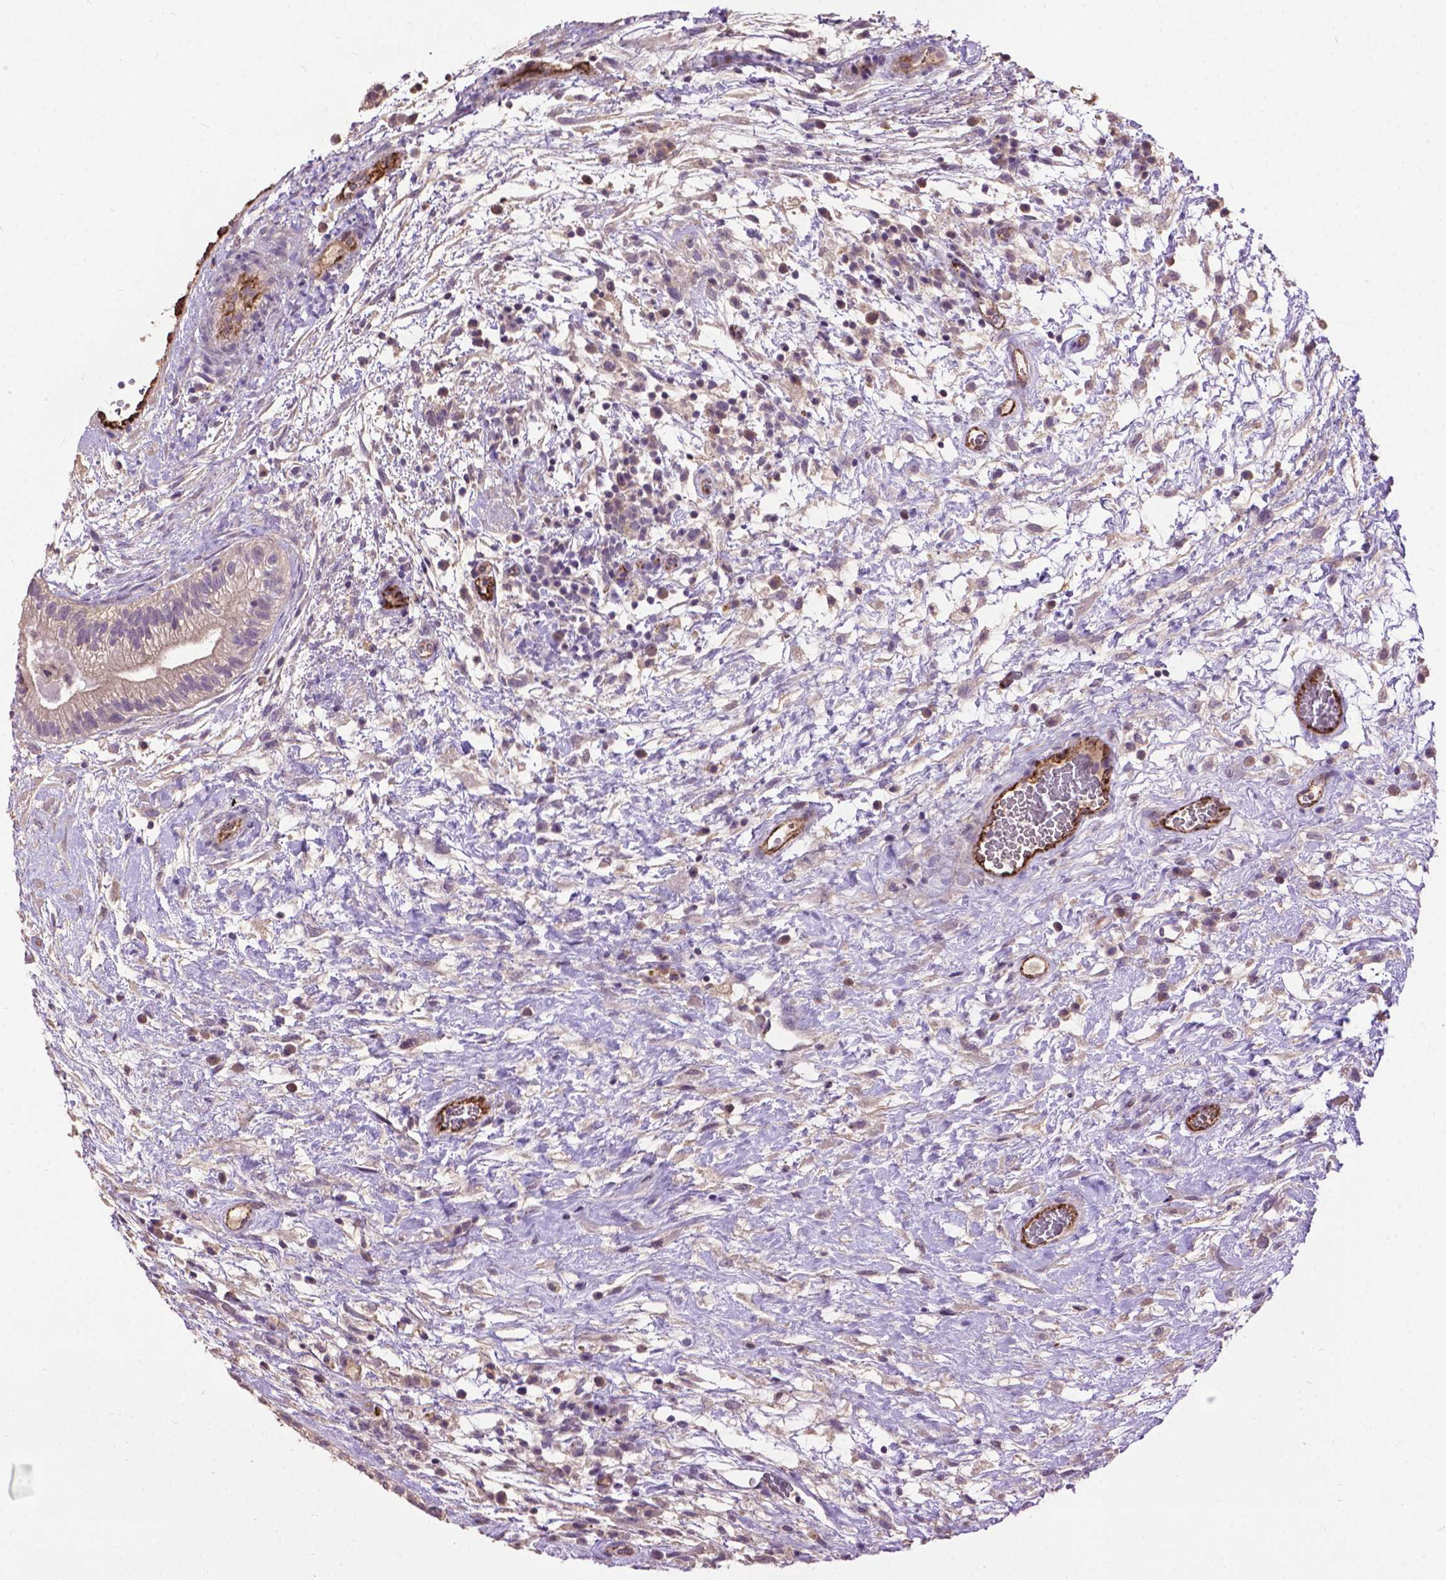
{"staining": {"intensity": "weak", "quantity": ">75%", "location": "cytoplasmic/membranous"}, "tissue": "testis cancer", "cell_type": "Tumor cells", "image_type": "cancer", "snomed": [{"axis": "morphology", "description": "Normal tissue, NOS"}, {"axis": "morphology", "description": "Carcinoma, Embryonal, NOS"}, {"axis": "topography", "description": "Testis"}], "caption": "Protein expression analysis of human testis cancer (embryonal carcinoma) reveals weak cytoplasmic/membranous staining in about >75% of tumor cells.", "gene": "ZNF337", "patient": {"sex": "male", "age": 32}}